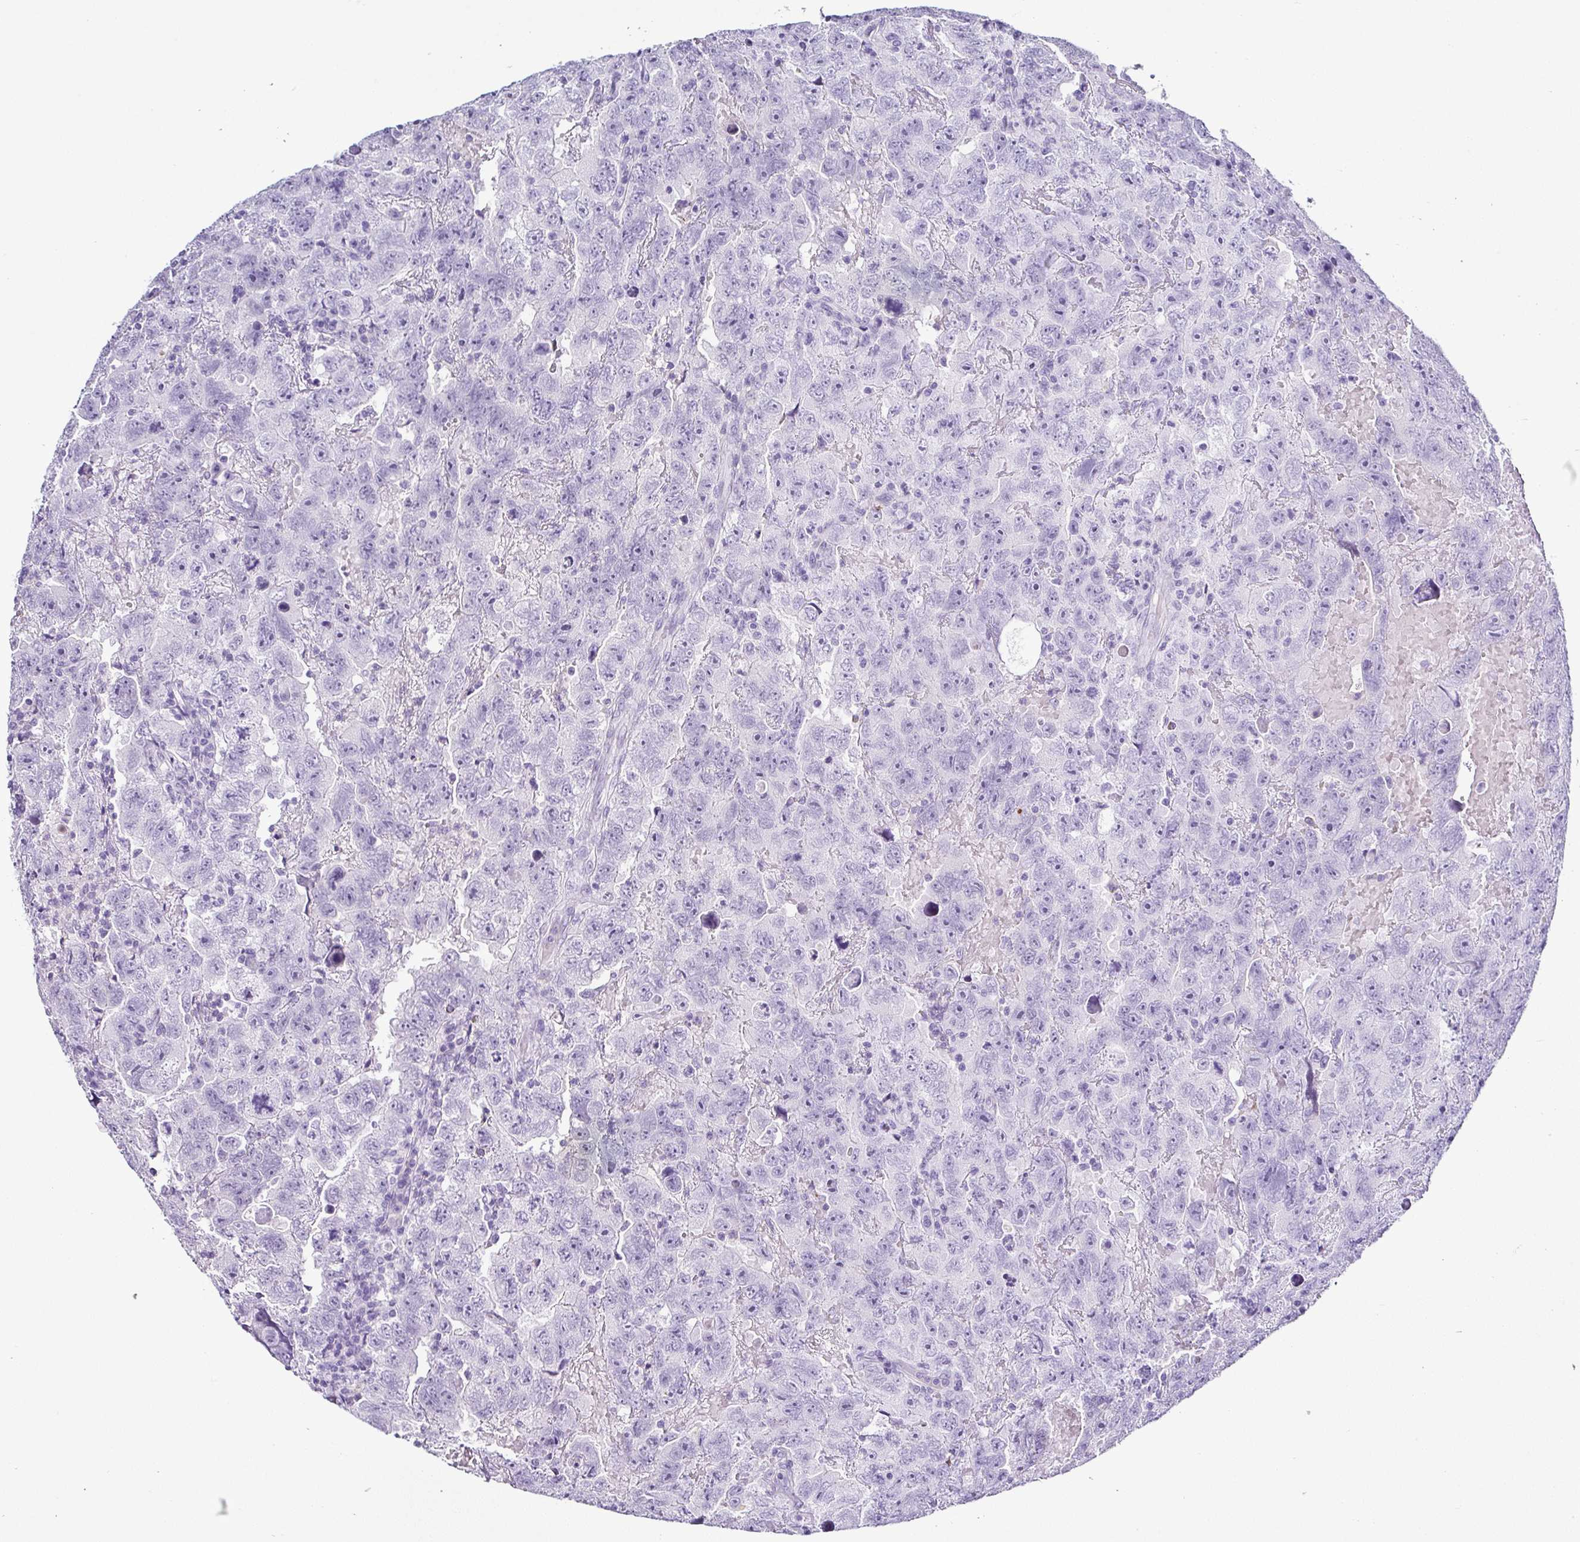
{"staining": {"intensity": "negative", "quantity": "none", "location": "none"}, "tissue": "testis cancer", "cell_type": "Tumor cells", "image_type": "cancer", "snomed": [{"axis": "morphology", "description": "Carcinoma, Embryonal, NOS"}, {"axis": "topography", "description": "Testis"}], "caption": "Tumor cells are negative for brown protein staining in testis cancer.", "gene": "SERPINB3", "patient": {"sex": "male", "age": 45}}